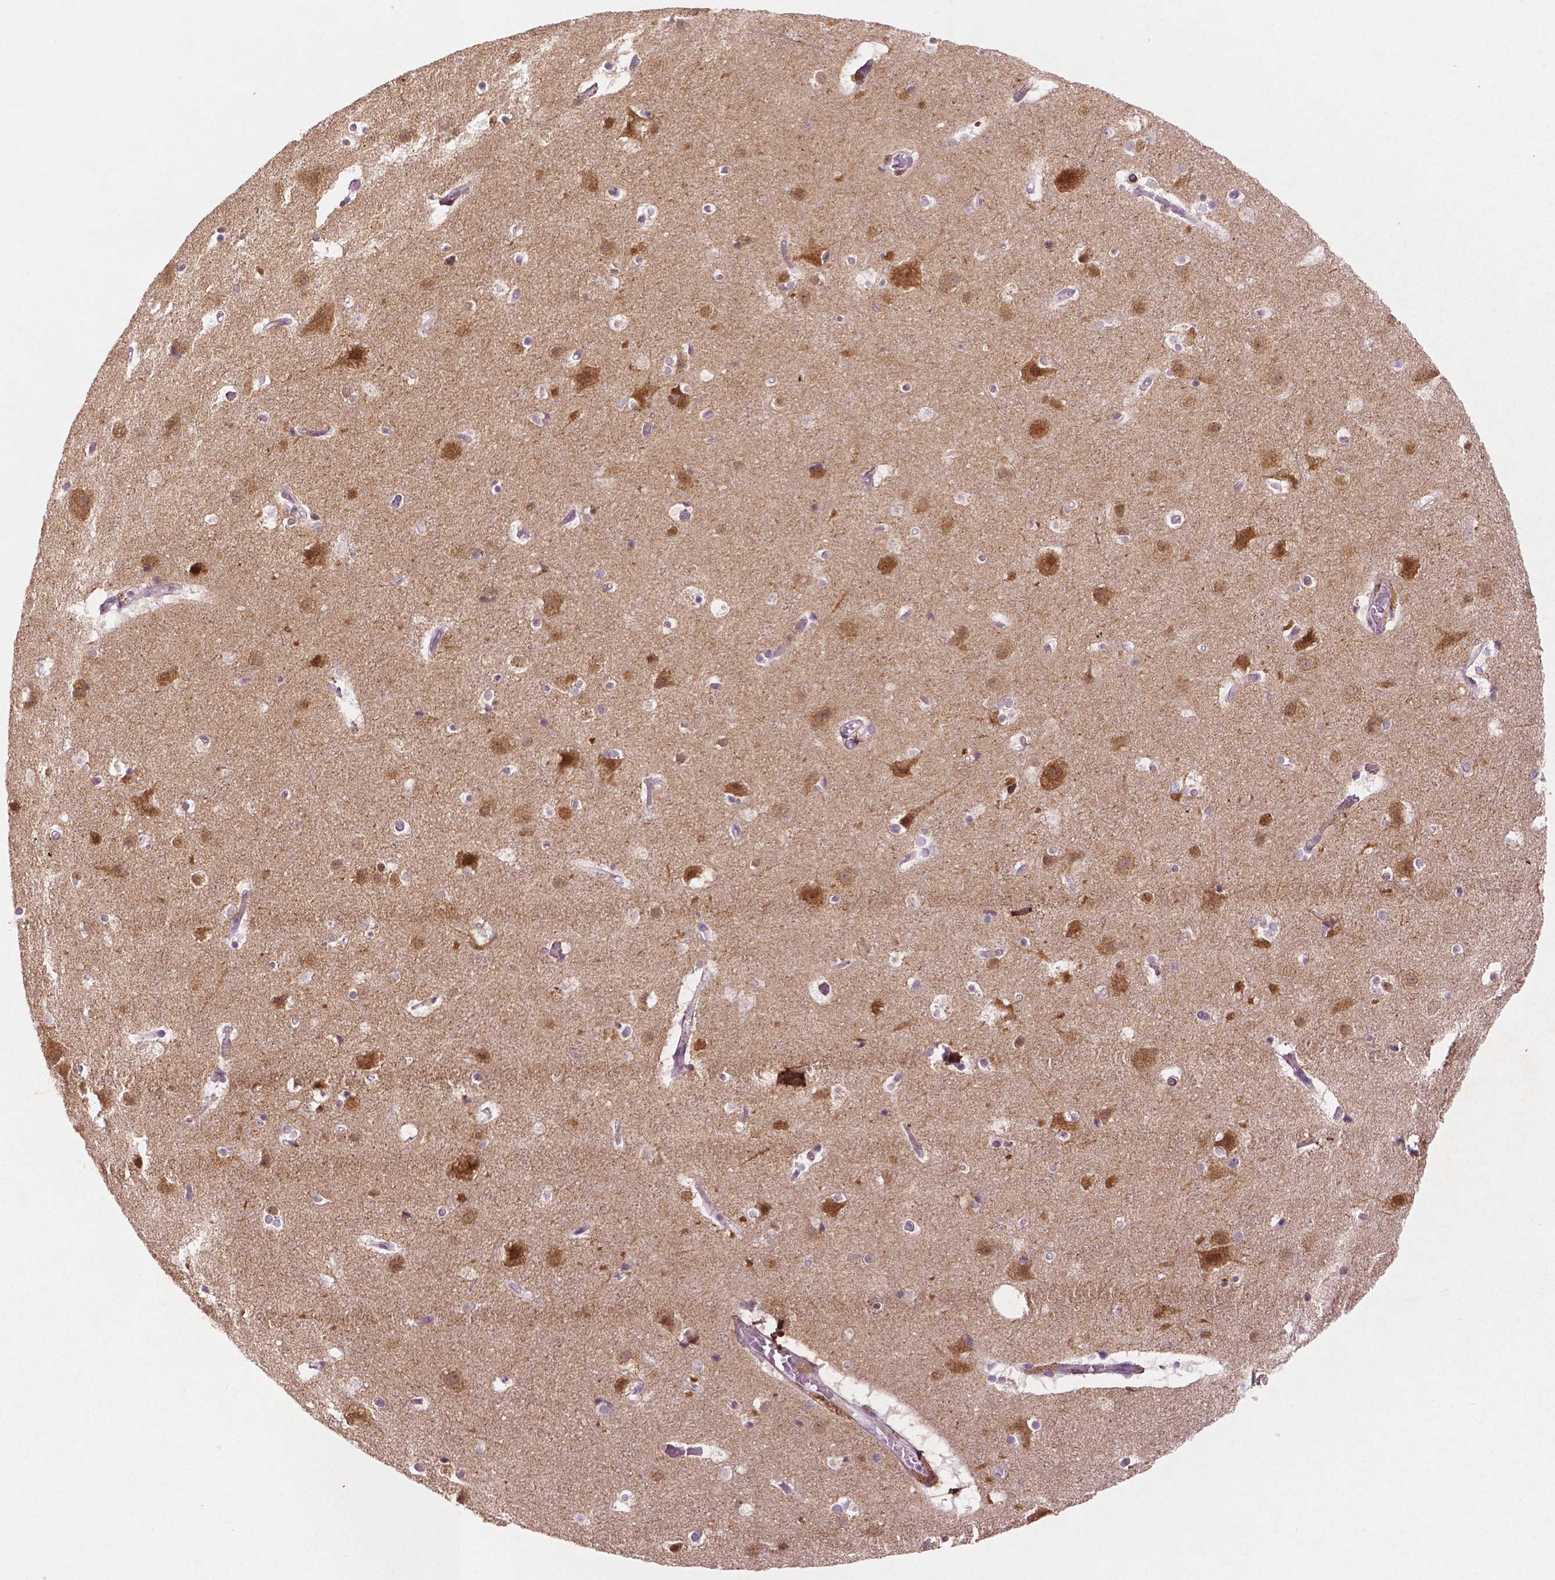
{"staining": {"intensity": "negative", "quantity": "none", "location": "none"}, "tissue": "cerebral cortex", "cell_type": "Endothelial cells", "image_type": "normal", "snomed": [{"axis": "morphology", "description": "Normal tissue, NOS"}, {"axis": "topography", "description": "Cerebral cortex"}], "caption": "High power microscopy photomicrograph of an immunohistochemistry (IHC) micrograph of benign cerebral cortex, revealing no significant positivity in endothelial cells.", "gene": "DLG2", "patient": {"sex": "female", "age": 52}}